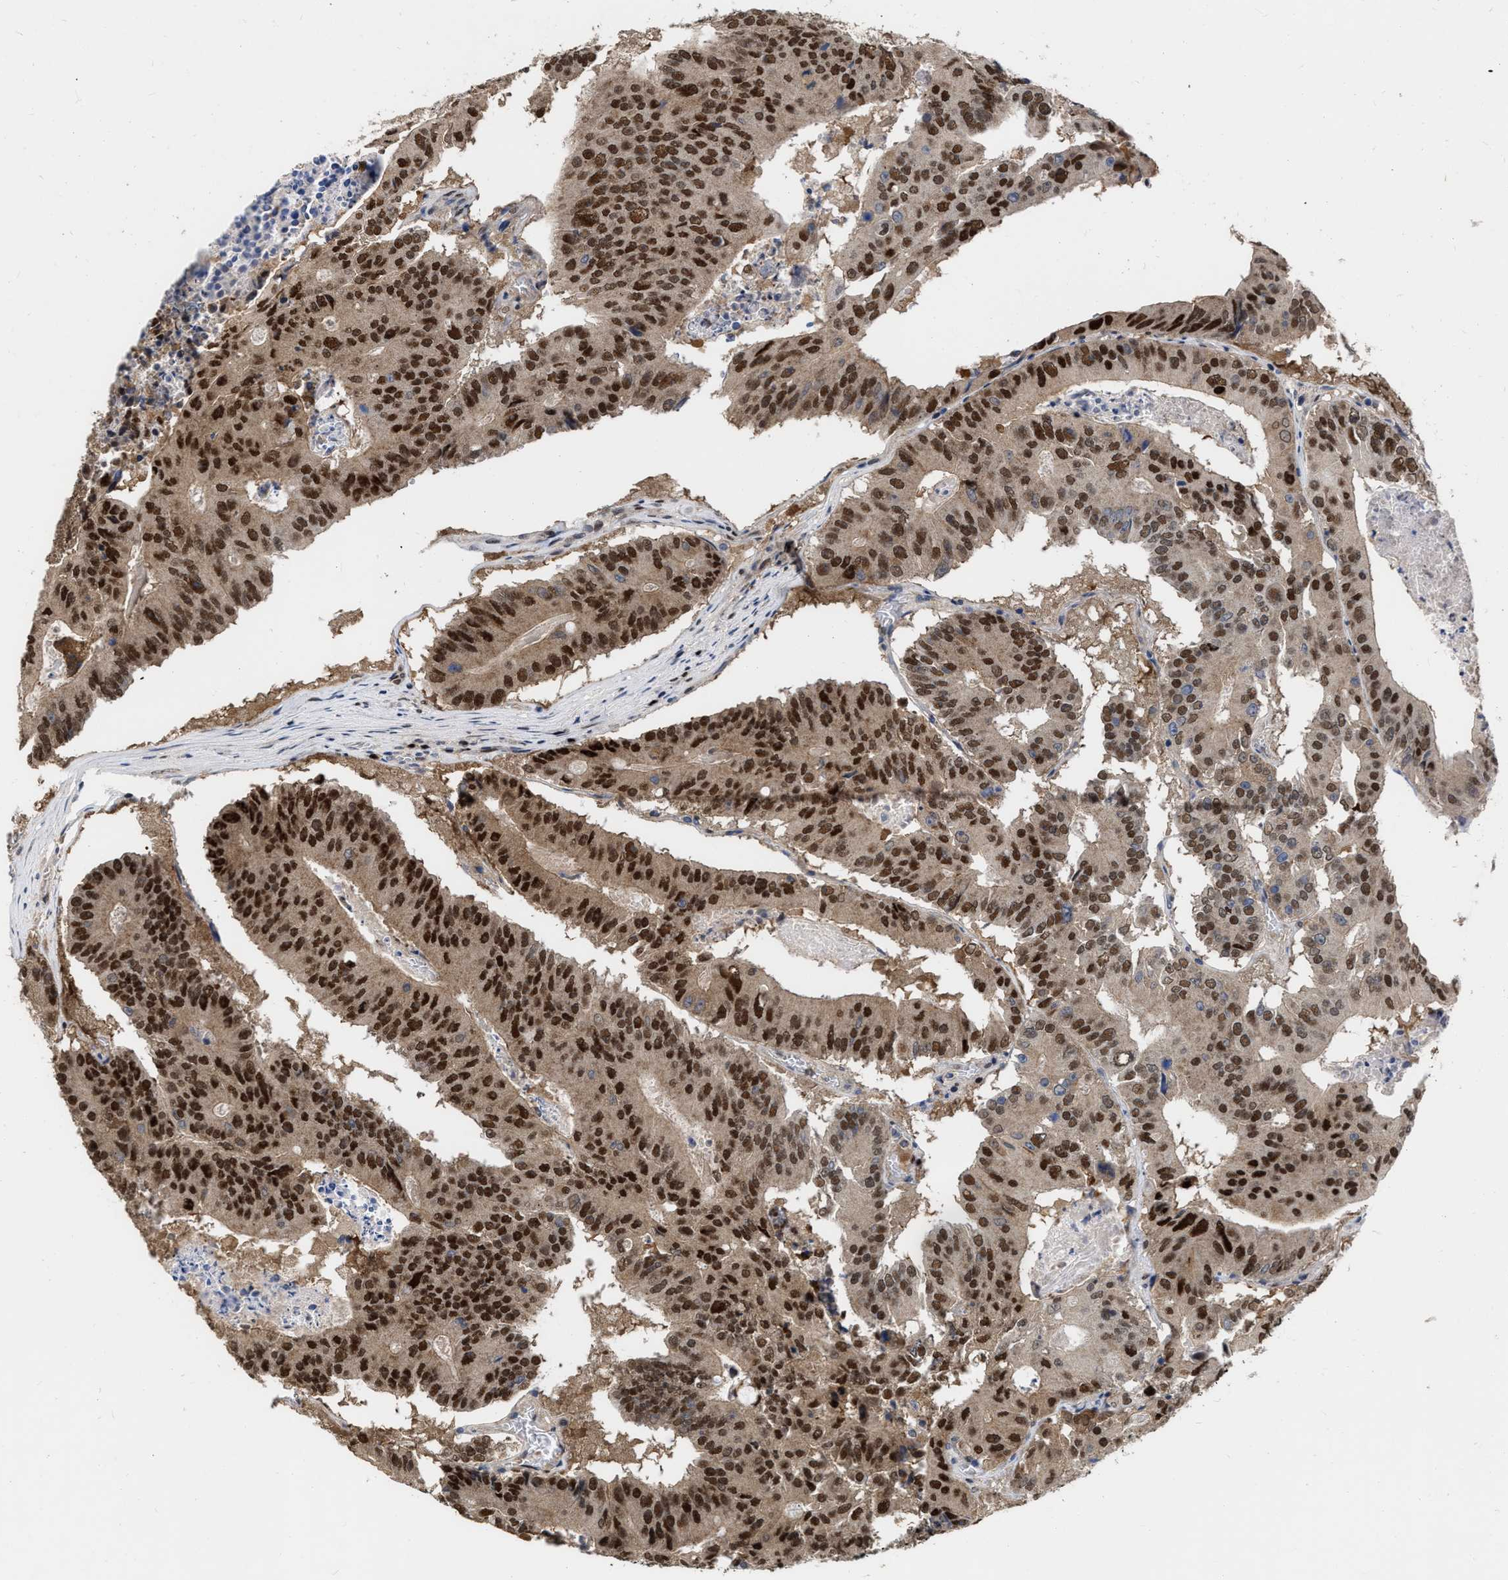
{"staining": {"intensity": "strong", "quantity": ">75%", "location": "cytoplasmic/membranous,nuclear"}, "tissue": "colorectal cancer", "cell_type": "Tumor cells", "image_type": "cancer", "snomed": [{"axis": "morphology", "description": "Adenocarcinoma, NOS"}, {"axis": "topography", "description": "Colon"}], "caption": "Colorectal adenocarcinoma tissue reveals strong cytoplasmic/membranous and nuclear staining in approximately >75% of tumor cells", "gene": "MDM4", "patient": {"sex": "male", "age": 87}}